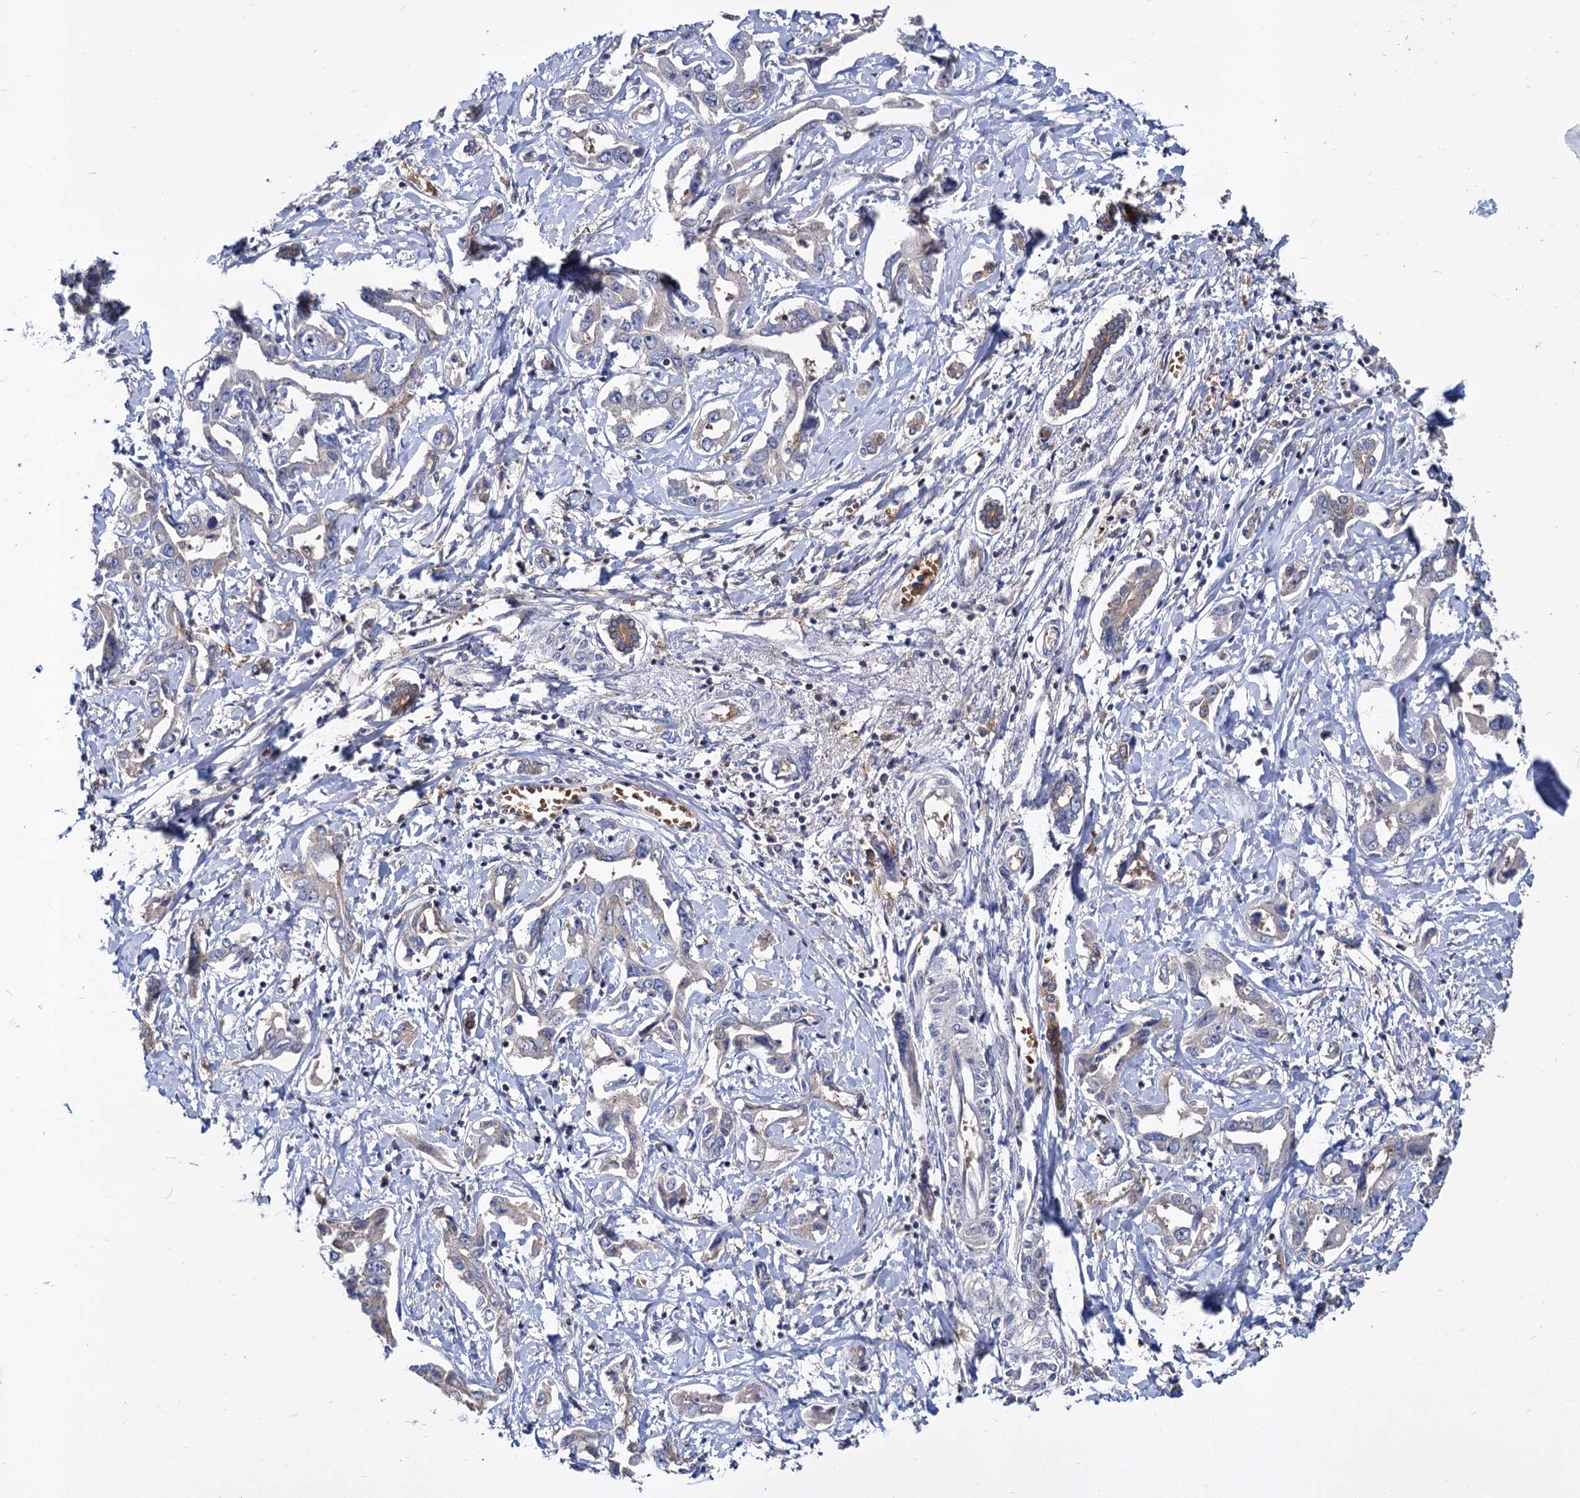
{"staining": {"intensity": "negative", "quantity": "none", "location": "none"}, "tissue": "liver cancer", "cell_type": "Tumor cells", "image_type": "cancer", "snomed": [{"axis": "morphology", "description": "Cholangiocarcinoma"}, {"axis": "topography", "description": "Liver"}], "caption": "This is a micrograph of IHC staining of liver cholangiocarcinoma, which shows no expression in tumor cells. (Brightfield microscopy of DAB (3,3'-diaminobenzidine) IHC at high magnification).", "gene": "GCLC", "patient": {"sex": "male", "age": 59}}